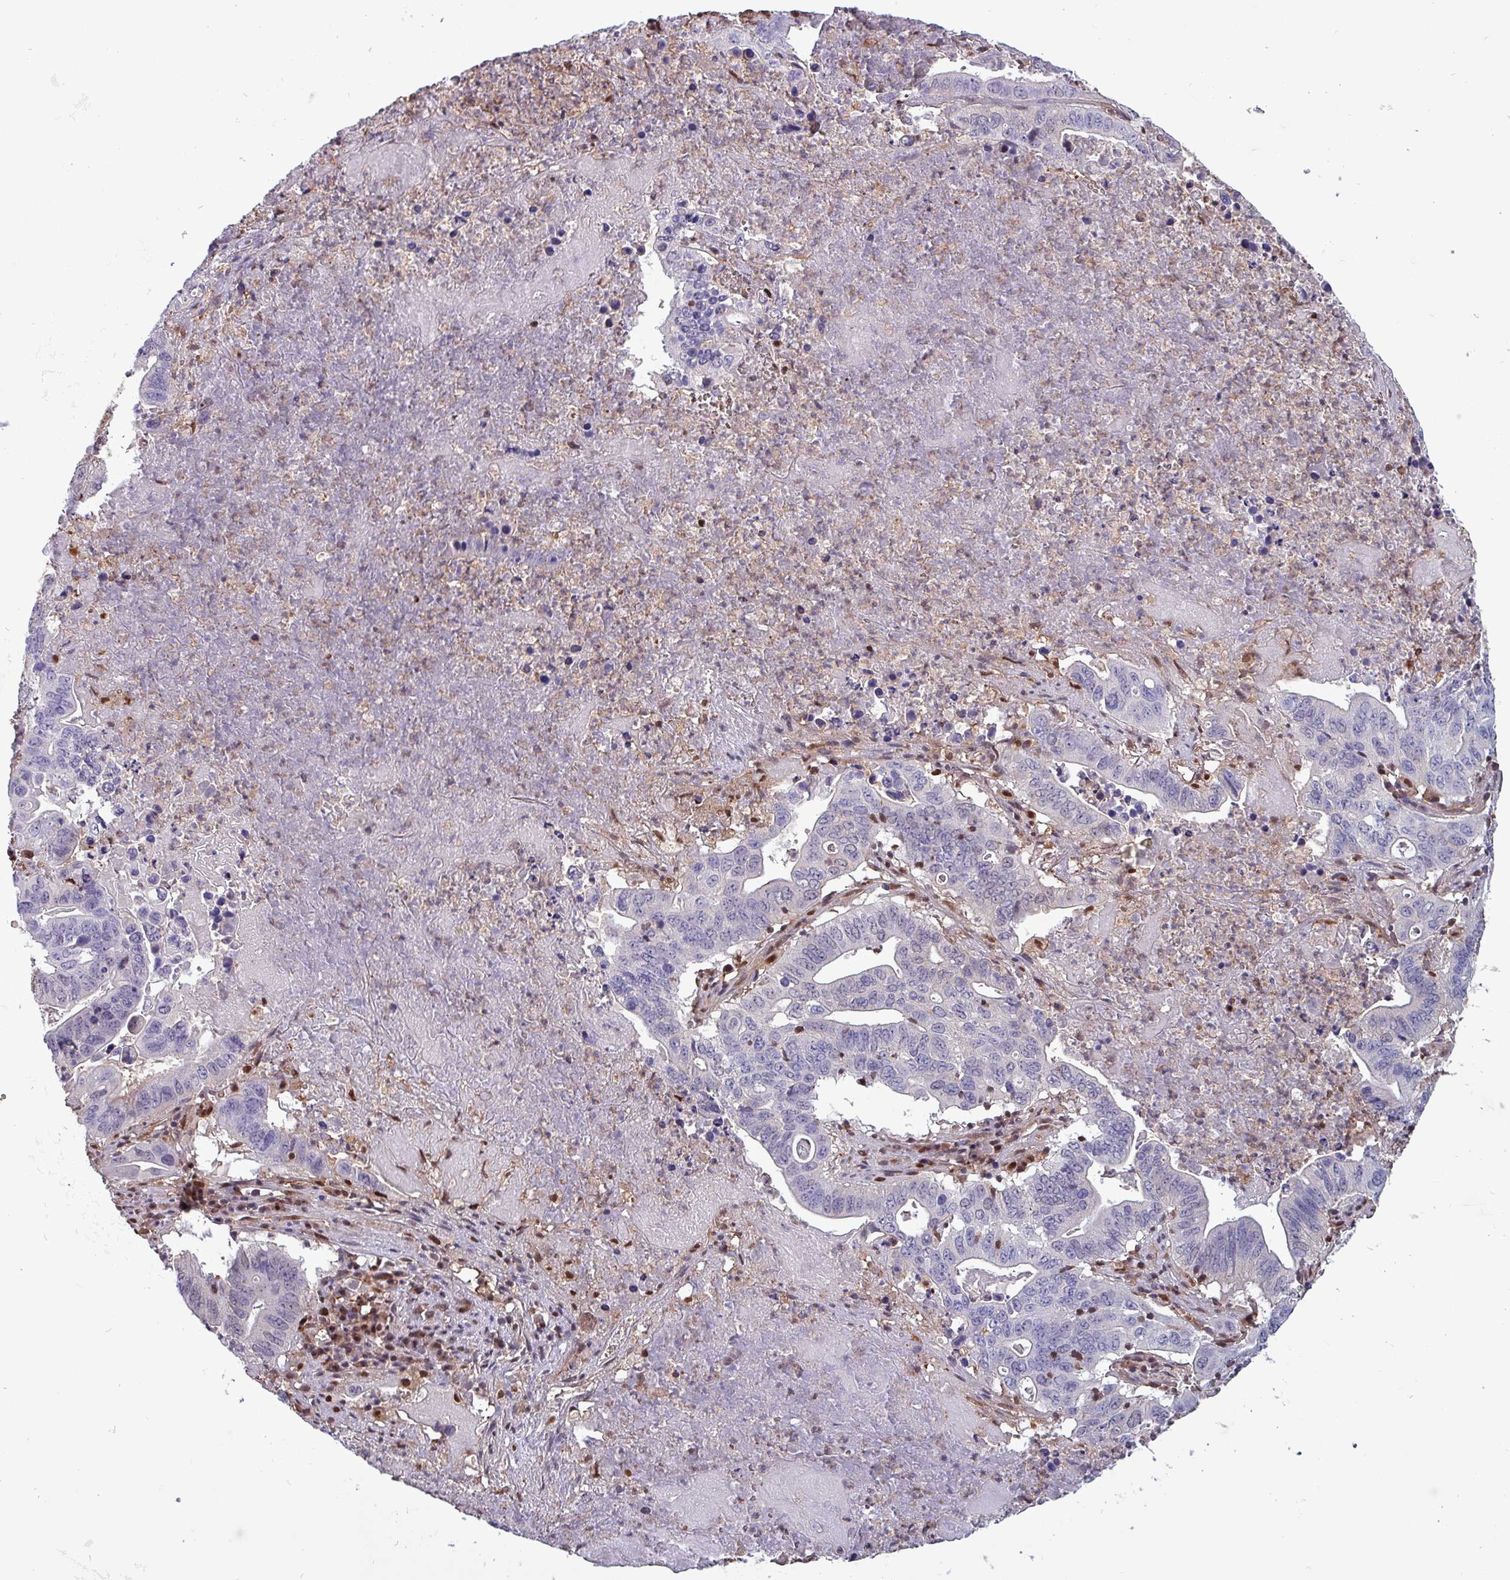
{"staining": {"intensity": "negative", "quantity": "none", "location": "none"}, "tissue": "lung cancer", "cell_type": "Tumor cells", "image_type": "cancer", "snomed": [{"axis": "morphology", "description": "Adenocarcinoma, NOS"}, {"axis": "topography", "description": "Lung"}], "caption": "Immunohistochemistry (IHC) micrograph of human lung cancer (adenocarcinoma) stained for a protein (brown), which displays no positivity in tumor cells.", "gene": "PSMB8", "patient": {"sex": "female", "age": 60}}